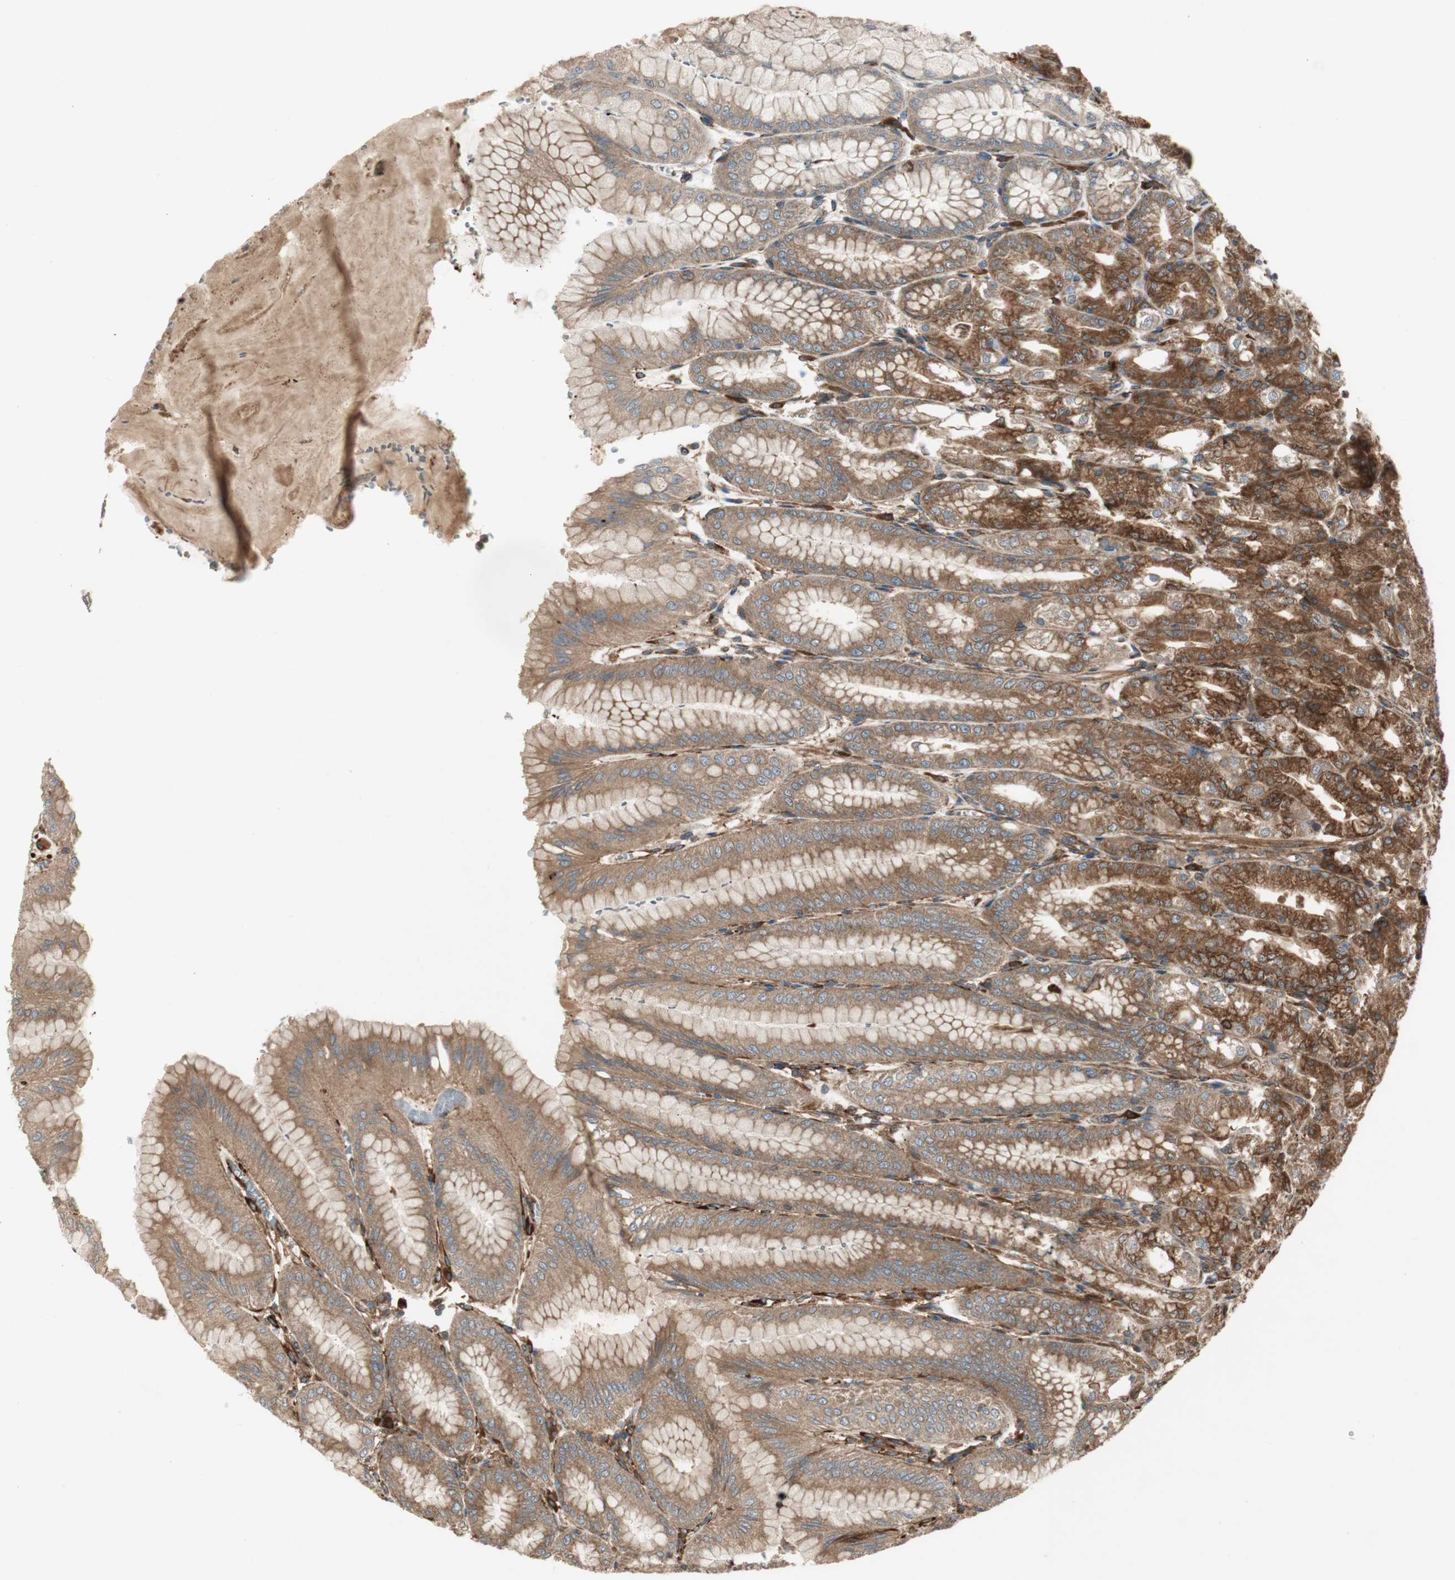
{"staining": {"intensity": "moderate", "quantity": ">75%", "location": "cytoplasmic/membranous"}, "tissue": "stomach", "cell_type": "Glandular cells", "image_type": "normal", "snomed": [{"axis": "morphology", "description": "Normal tissue, NOS"}, {"axis": "topography", "description": "Stomach, lower"}], "caption": "Glandular cells reveal medium levels of moderate cytoplasmic/membranous expression in about >75% of cells in normal human stomach. (DAB (3,3'-diaminobenzidine) = brown stain, brightfield microscopy at high magnification).", "gene": "PRKG1", "patient": {"sex": "male", "age": 71}}